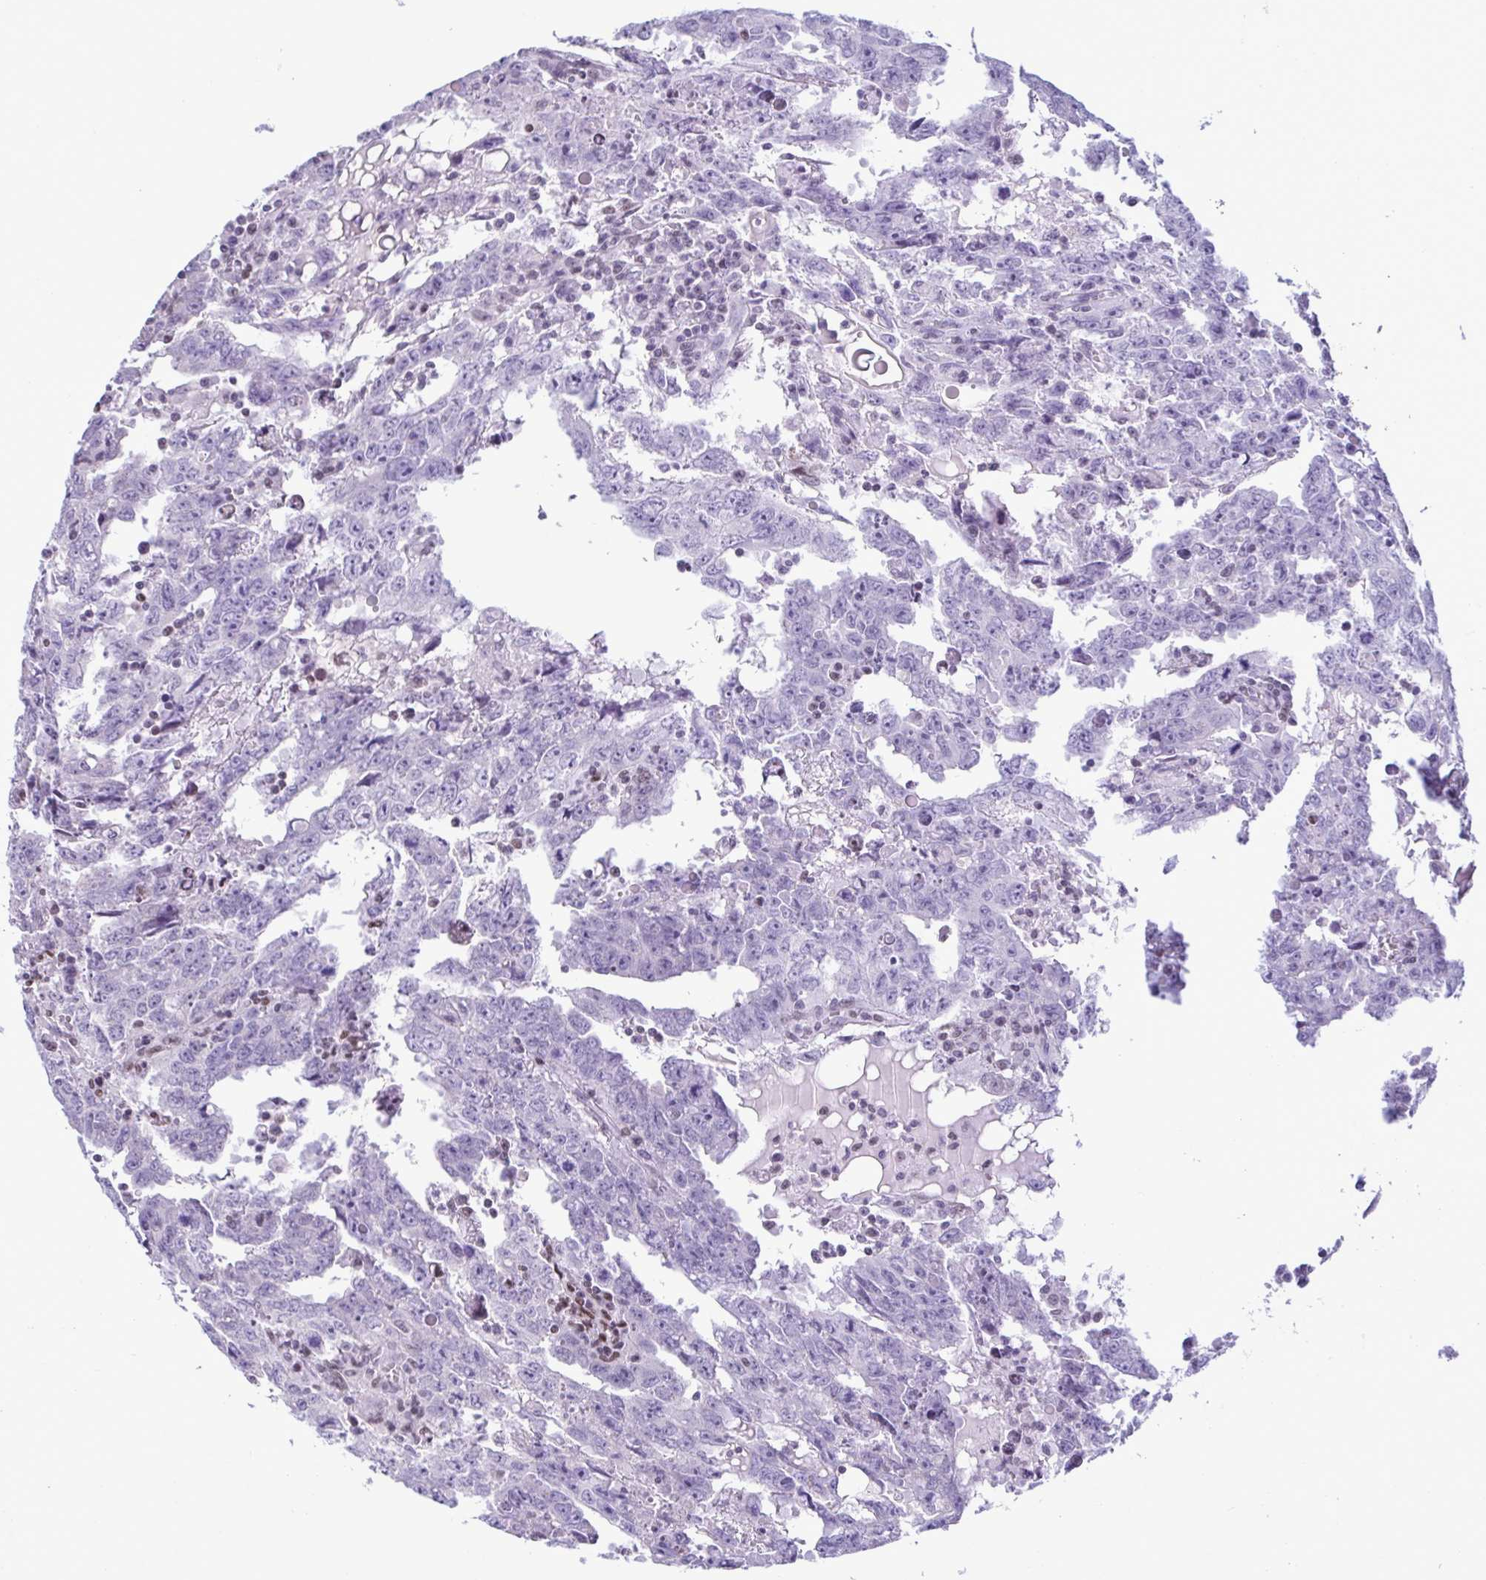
{"staining": {"intensity": "negative", "quantity": "none", "location": "none"}, "tissue": "testis cancer", "cell_type": "Tumor cells", "image_type": "cancer", "snomed": [{"axis": "morphology", "description": "Carcinoma, Embryonal, NOS"}, {"axis": "topography", "description": "Testis"}], "caption": "This is an immunohistochemistry (IHC) photomicrograph of testis embryonal carcinoma. There is no expression in tumor cells.", "gene": "IRF1", "patient": {"sex": "male", "age": 22}}